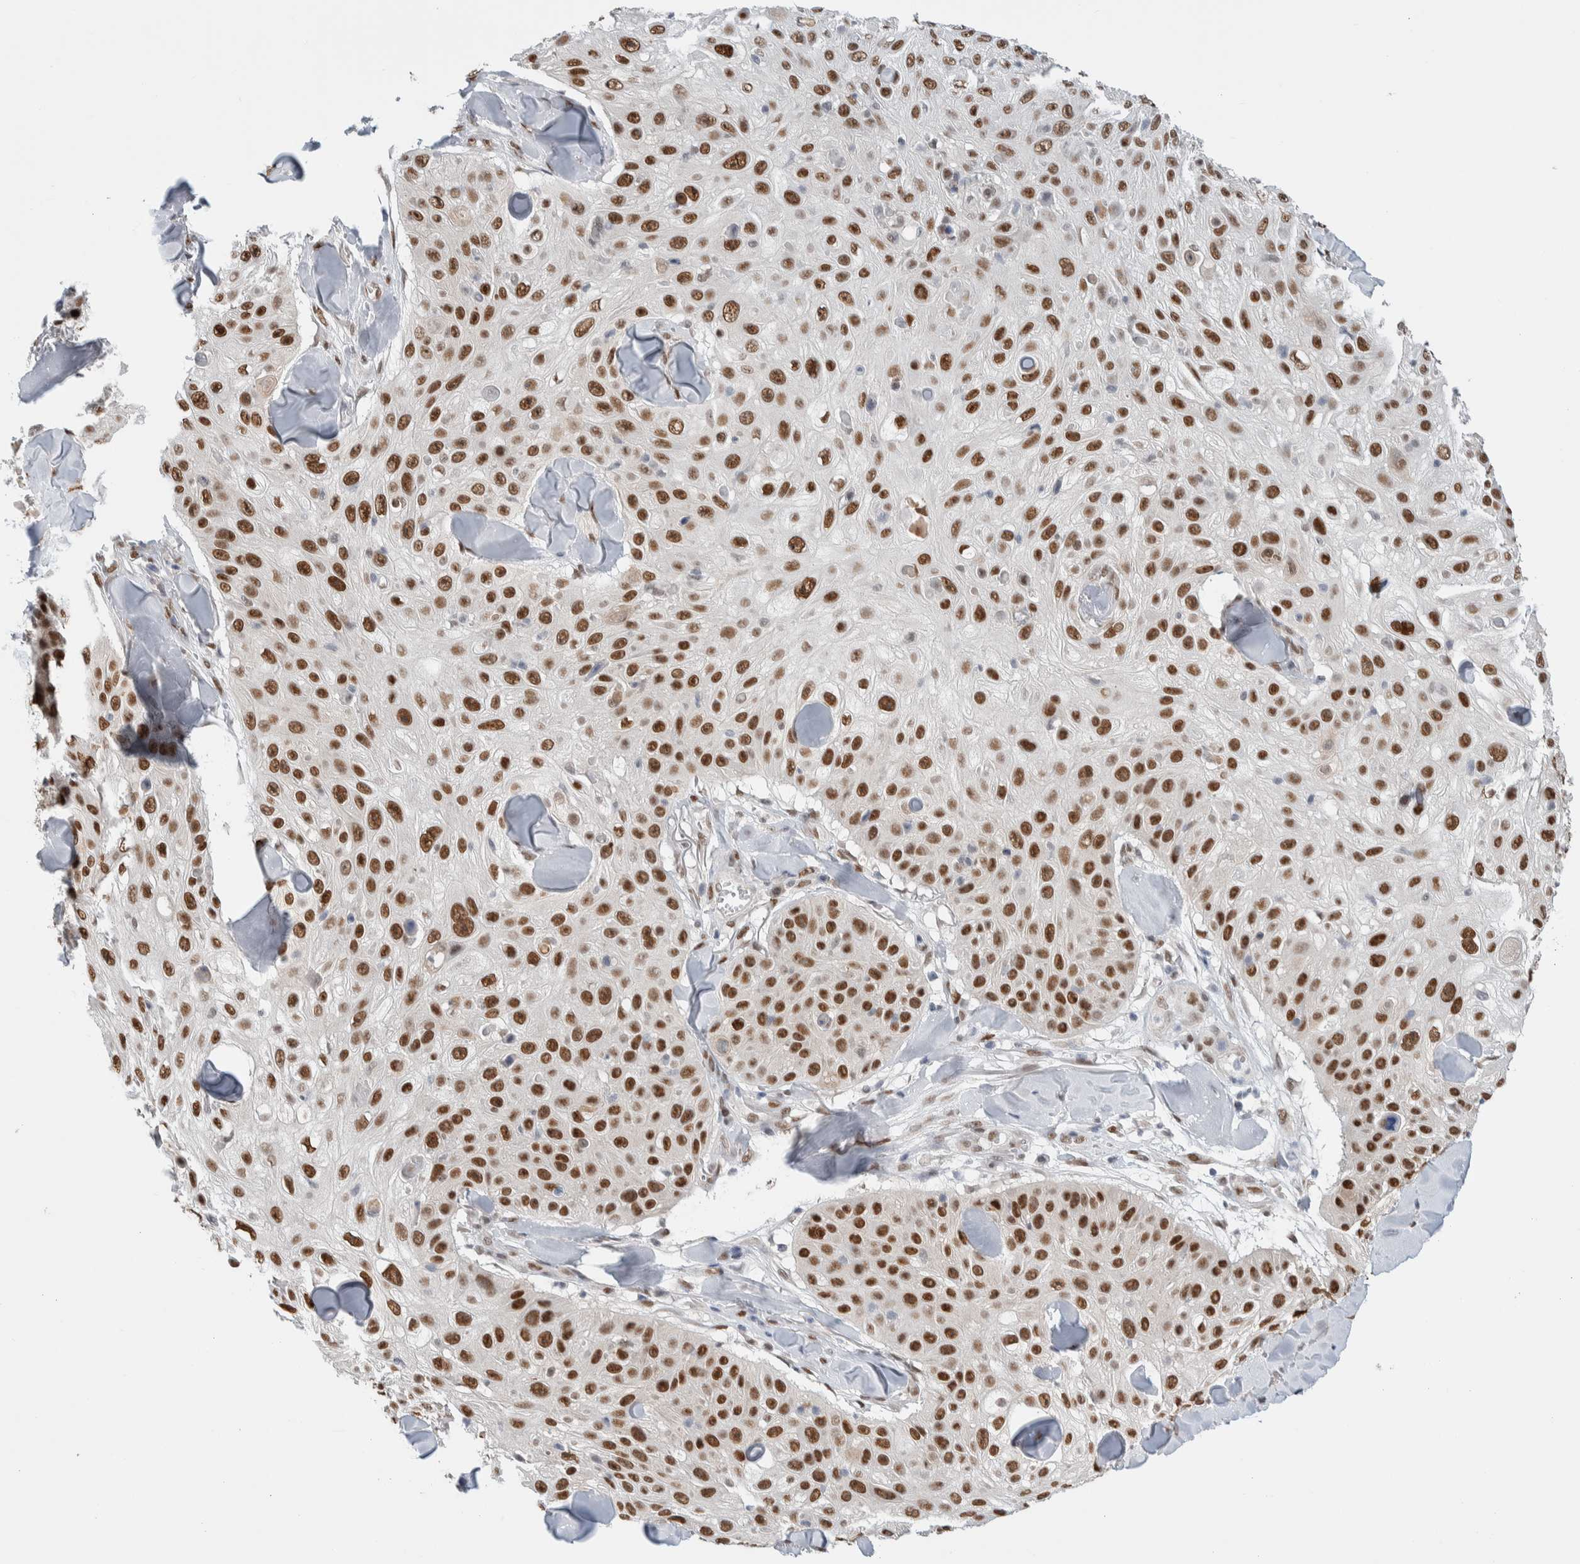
{"staining": {"intensity": "strong", "quantity": ">75%", "location": "nuclear"}, "tissue": "skin cancer", "cell_type": "Tumor cells", "image_type": "cancer", "snomed": [{"axis": "morphology", "description": "Squamous cell carcinoma, NOS"}, {"axis": "topography", "description": "Skin"}], "caption": "Human skin cancer stained with a protein marker shows strong staining in tumor cells.", "gene": "PRMT1", "patient": {"sex": "male", "age": 86}}